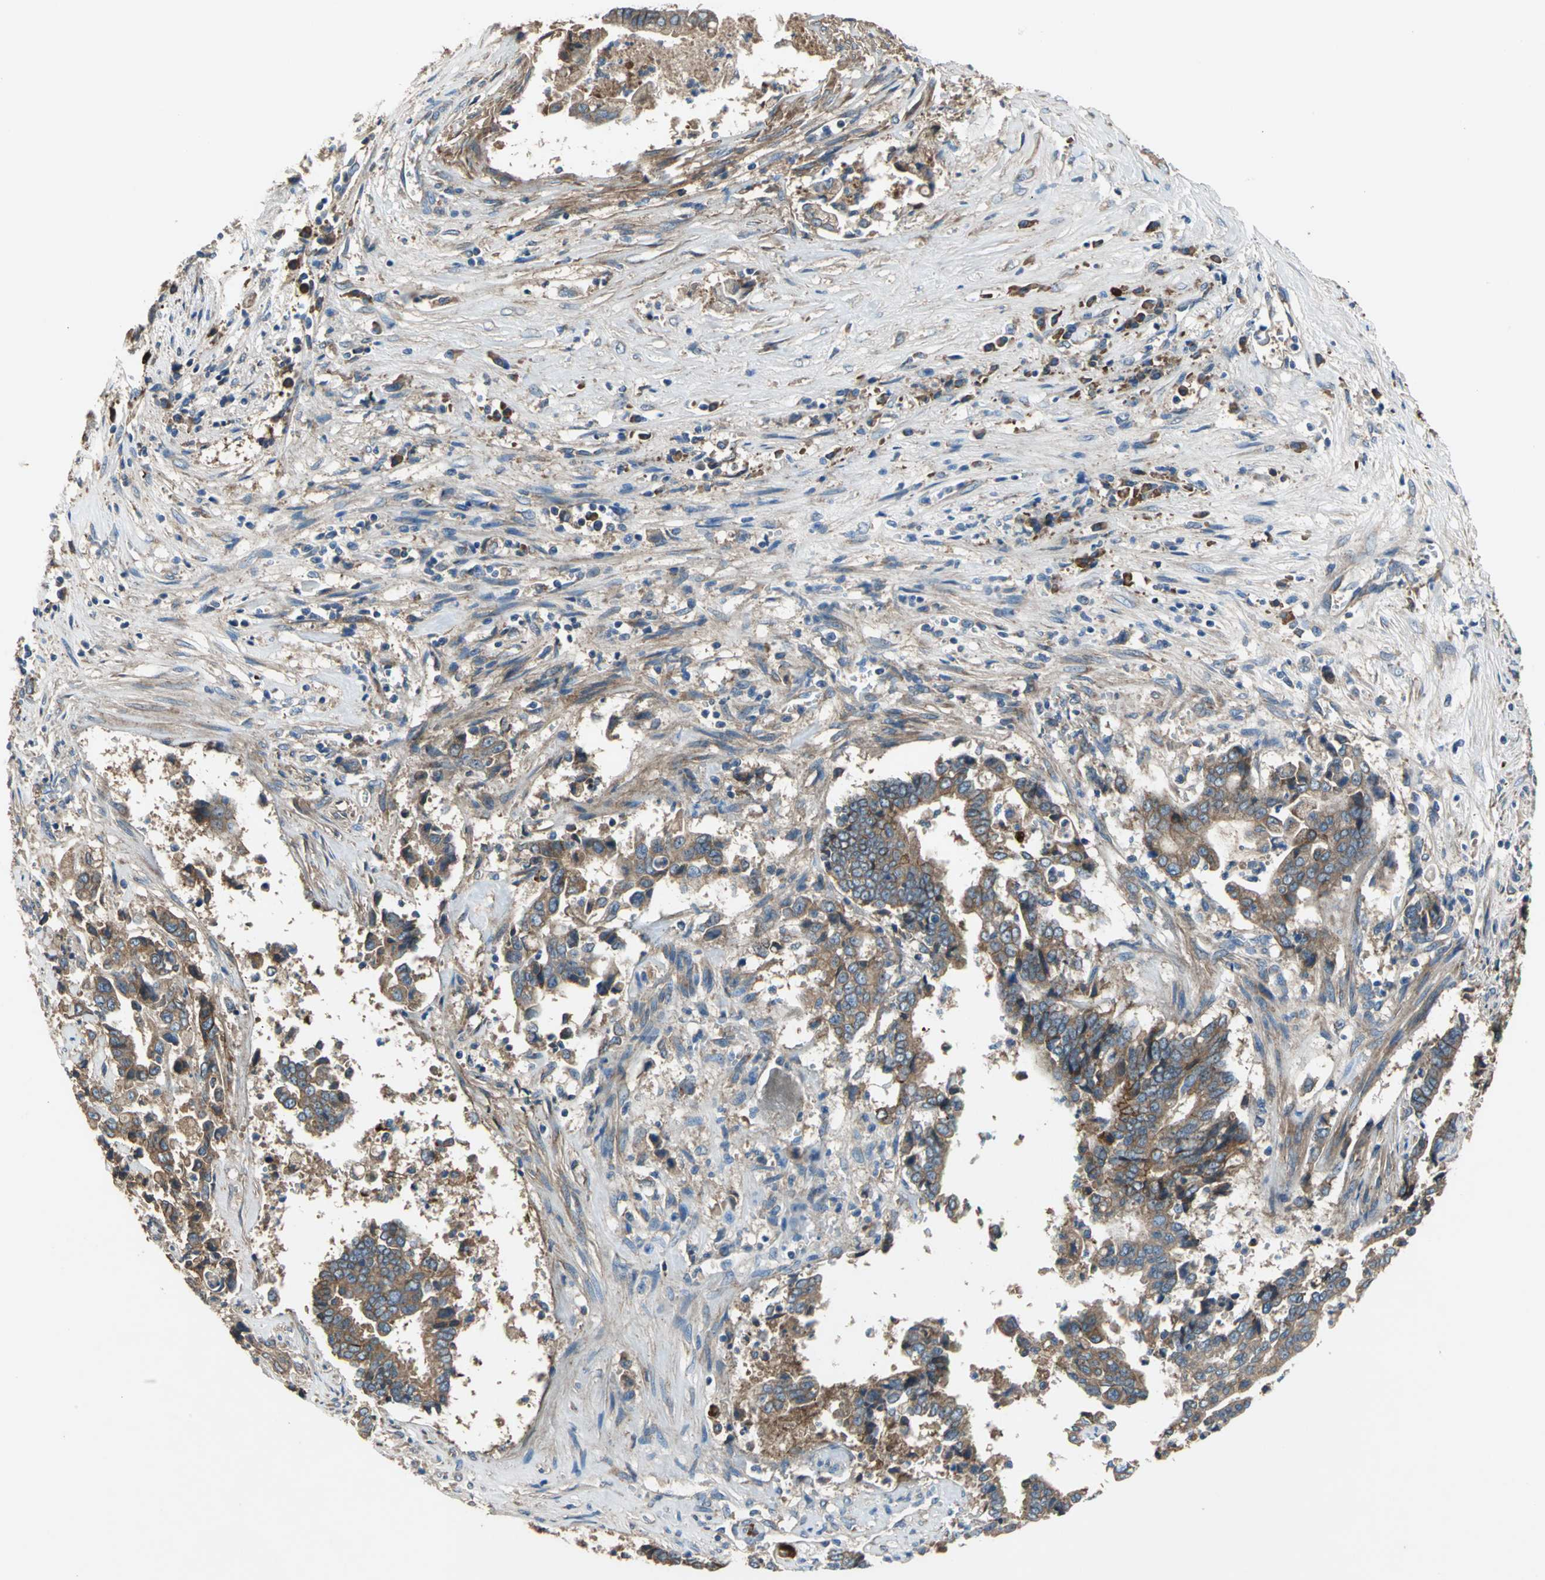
{"staining": {"intensity": "moderate", "quantity": ">75%", "location": "cytoplasmic/membranous"}, "tissue": "liver cancer", "cell_type": "Tumor cells", "image_type": "cancer", "snomed": [{"axis": "morphology", "description": "Cholangiocarcinoma"}, {"axis": "topography", "description": "Liver"}], "caption": "Liver cancer stained with DAB immunohistochemistry reveals medium levels of moderate cytoplasmic/membranous staining in about >75% of tumor cells.", "gene": "HEPH", "patient": {"sex": "male", "age": 57}}